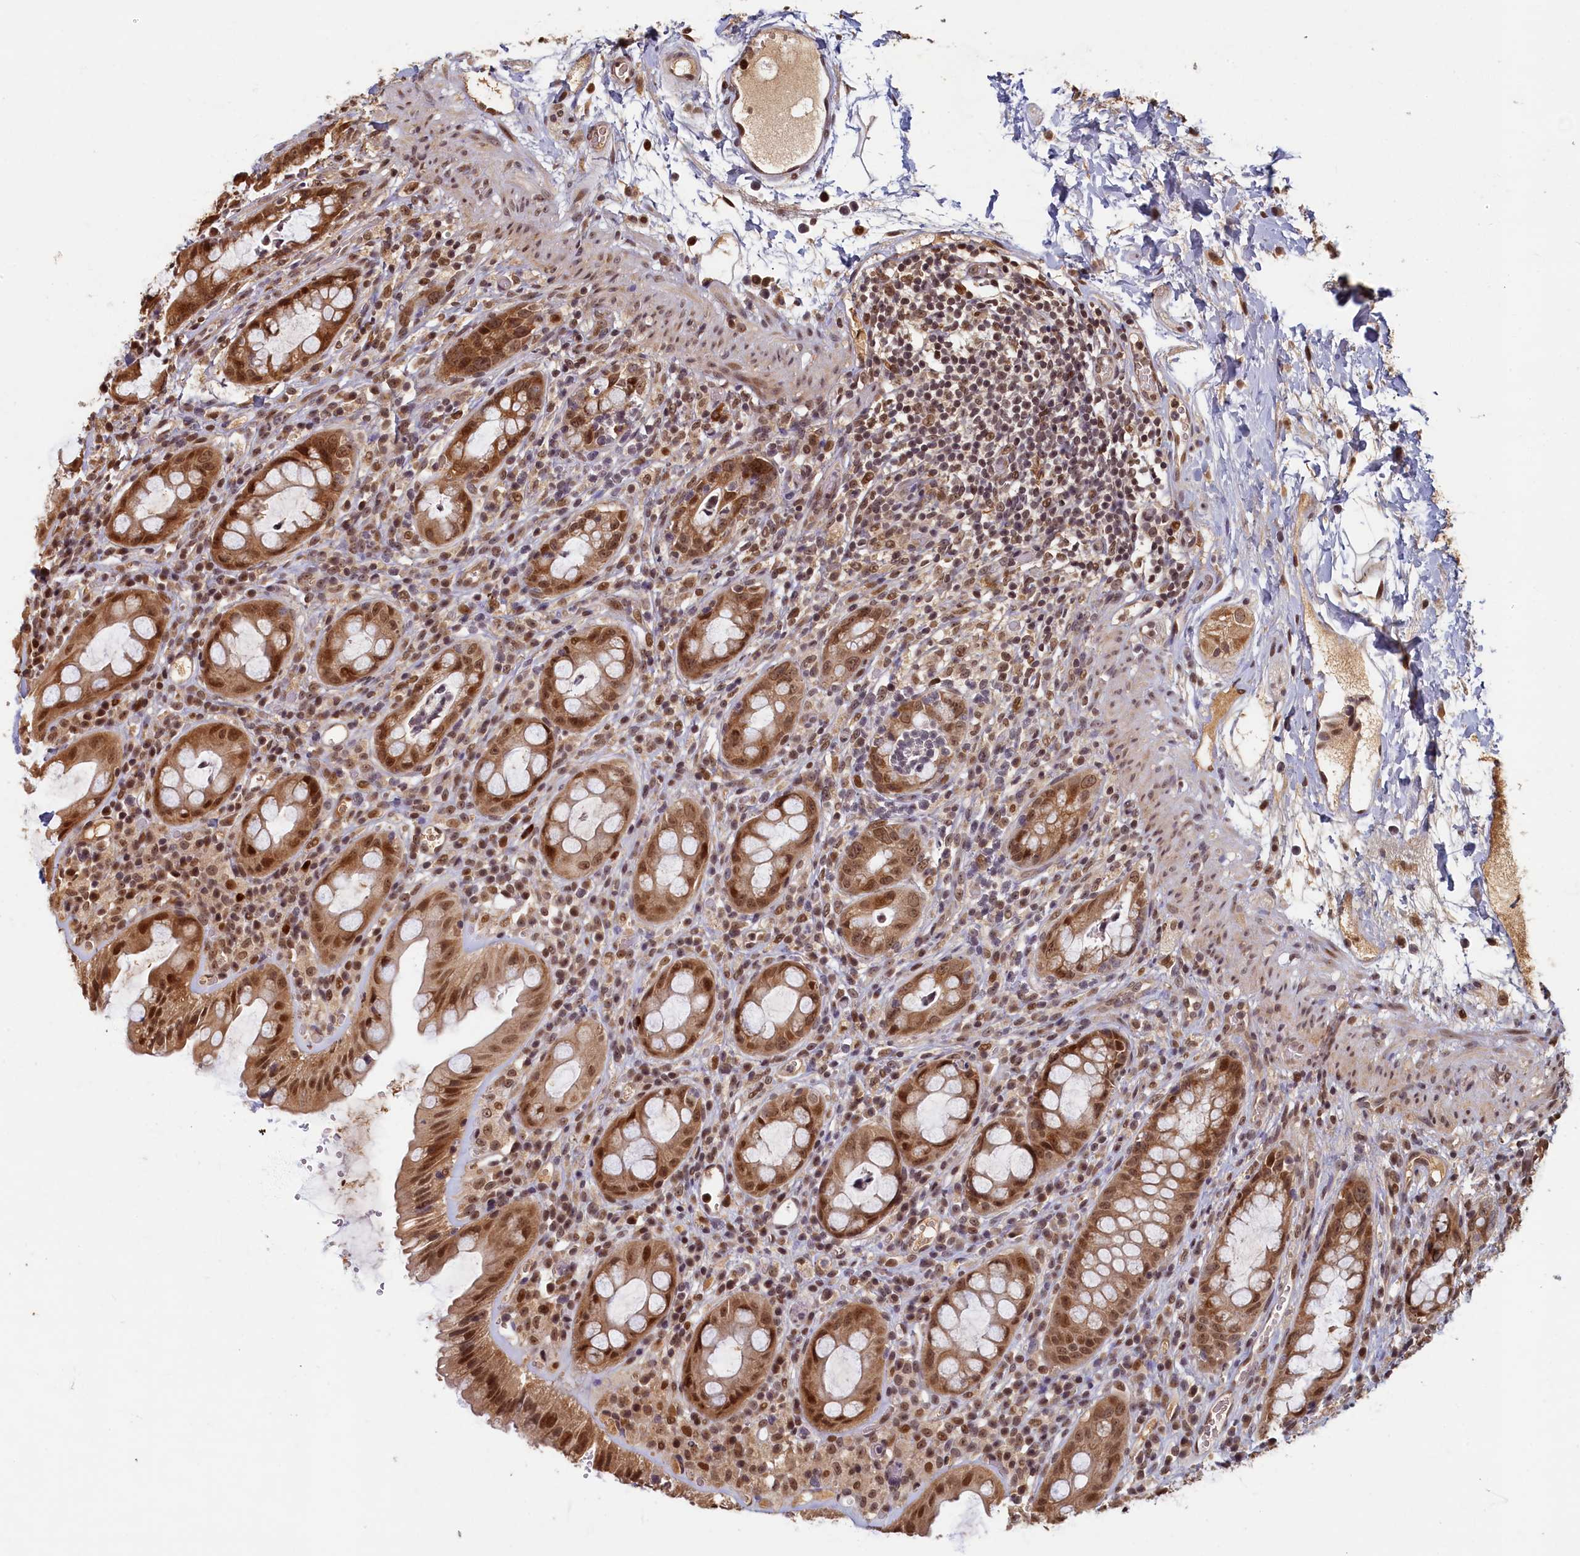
{"staining": {"intensity": "strong", "quantity": ">75%", "location": "cytoplasmic/membranous,nuclear"}, "tissue": "rectum", "cell_type": "Glandular cells", "image_type": "normal", "snomed": [{"axis": "morphology", "description": "Normal tissue, NOS"}, {"axis": "topography", "description": "Rectum"}], "caption": "Immunohistochemistry staining of benign rectum, which demonstrates high levels of strong cytoplasmic/membranous,nuclear positivity in about >75% of glandular cells indicating strong cytoplasmic/membranous,nuclear protein positivity. The staining was performed using DAB (3,3'-diaminobenzidine) (brown) for protein detection and nuclei were counterstained in hematoxylin (blue).", "gene": "CKAP2L", "patient": {"sex": "female", "age": 57}}